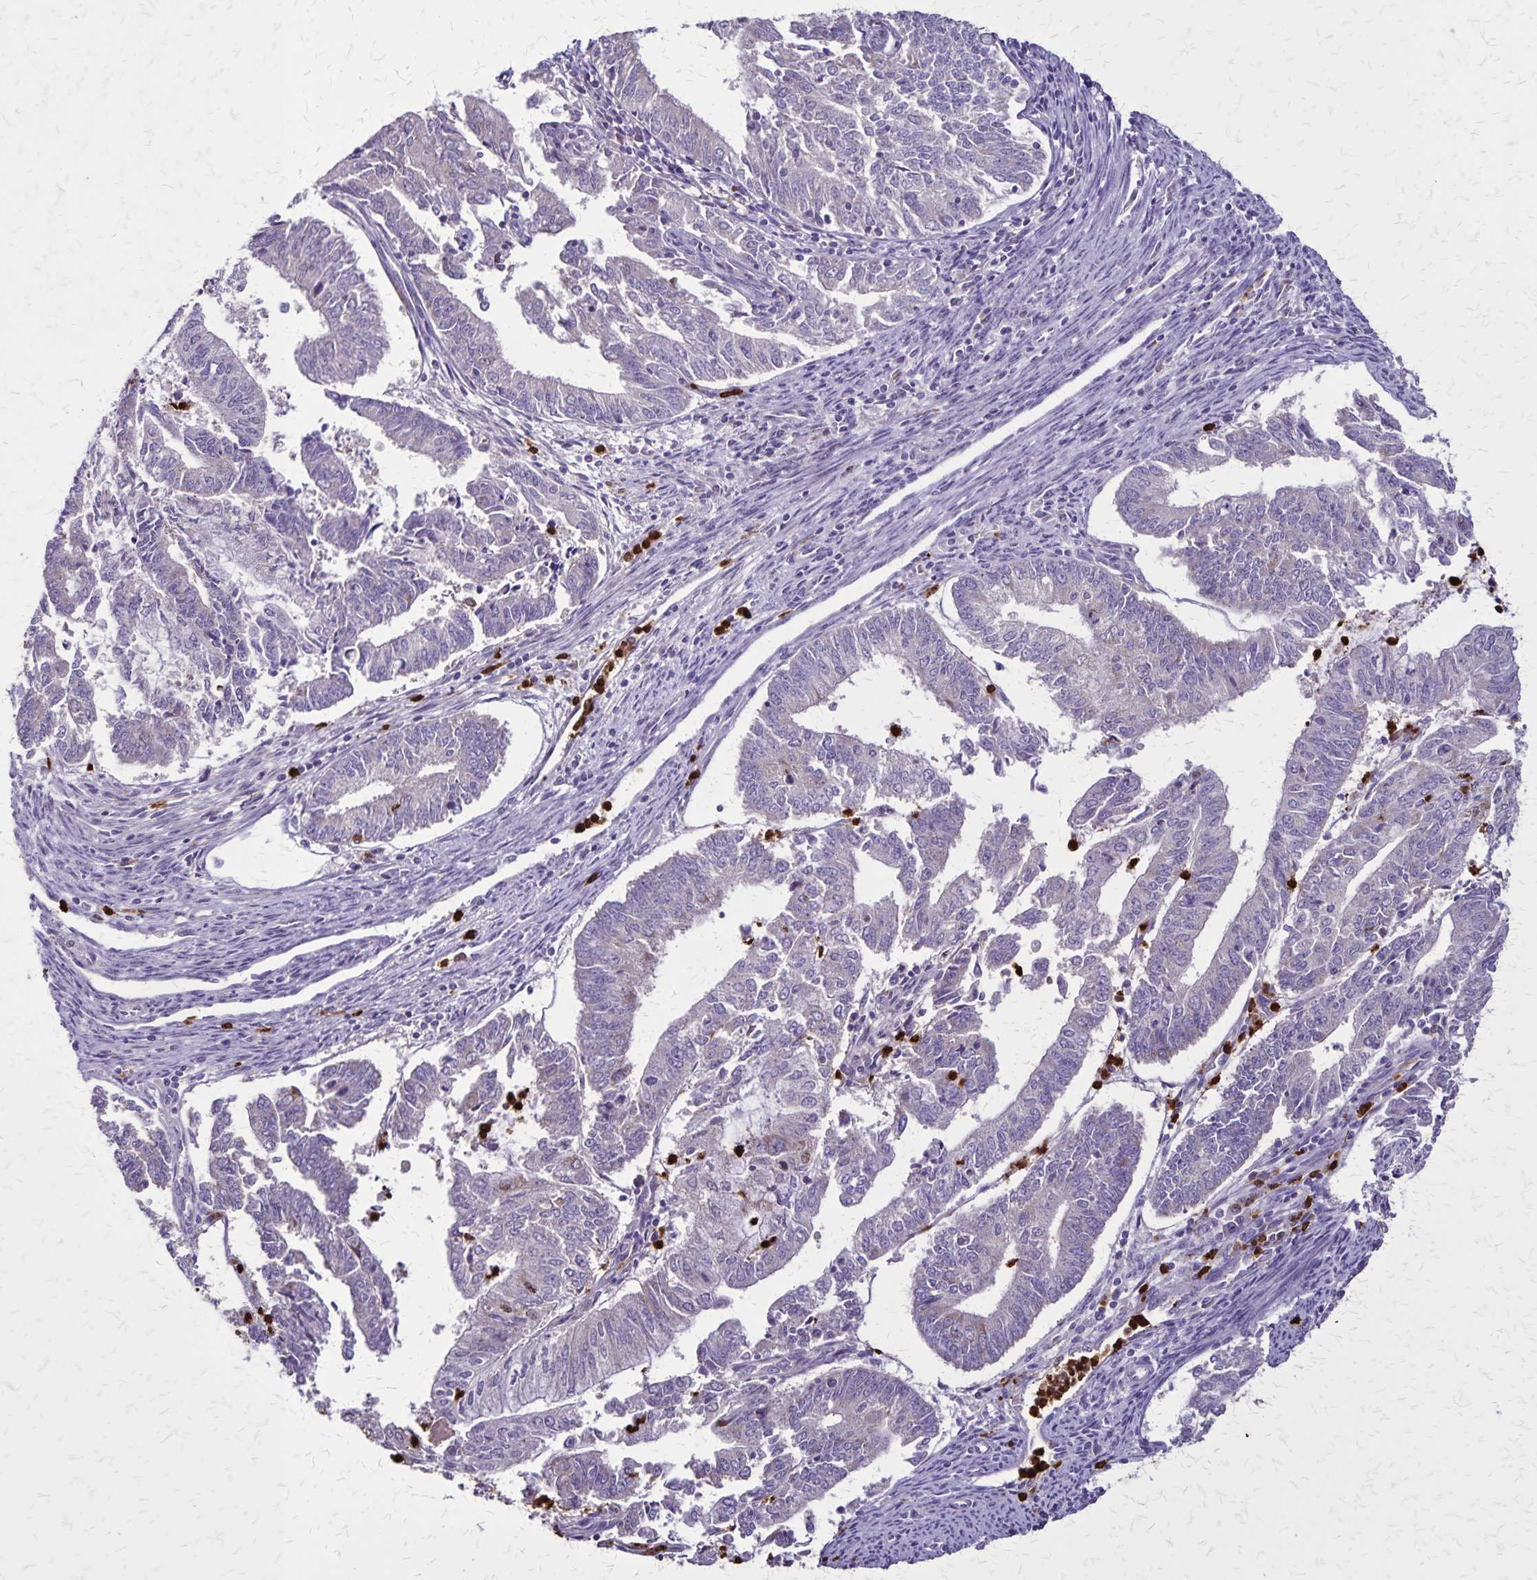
{"staining": {"intensity": "negative", "quantity": "none", "location": "none"}, "tissue": "endometrial cancer", "cell_type": "Tumor cells", "image_type": "cancer", "snomed": [{"axis": "morphology", "description": "Adenocarcinoma, NOS"}, {"axis": "topography", "description": "Endometrium"}], "caption": "Tumor cells show no significant staining in endometrial cancer.", "gene": "ULBP3", "patient": {"sex": "female", "age": 61}}